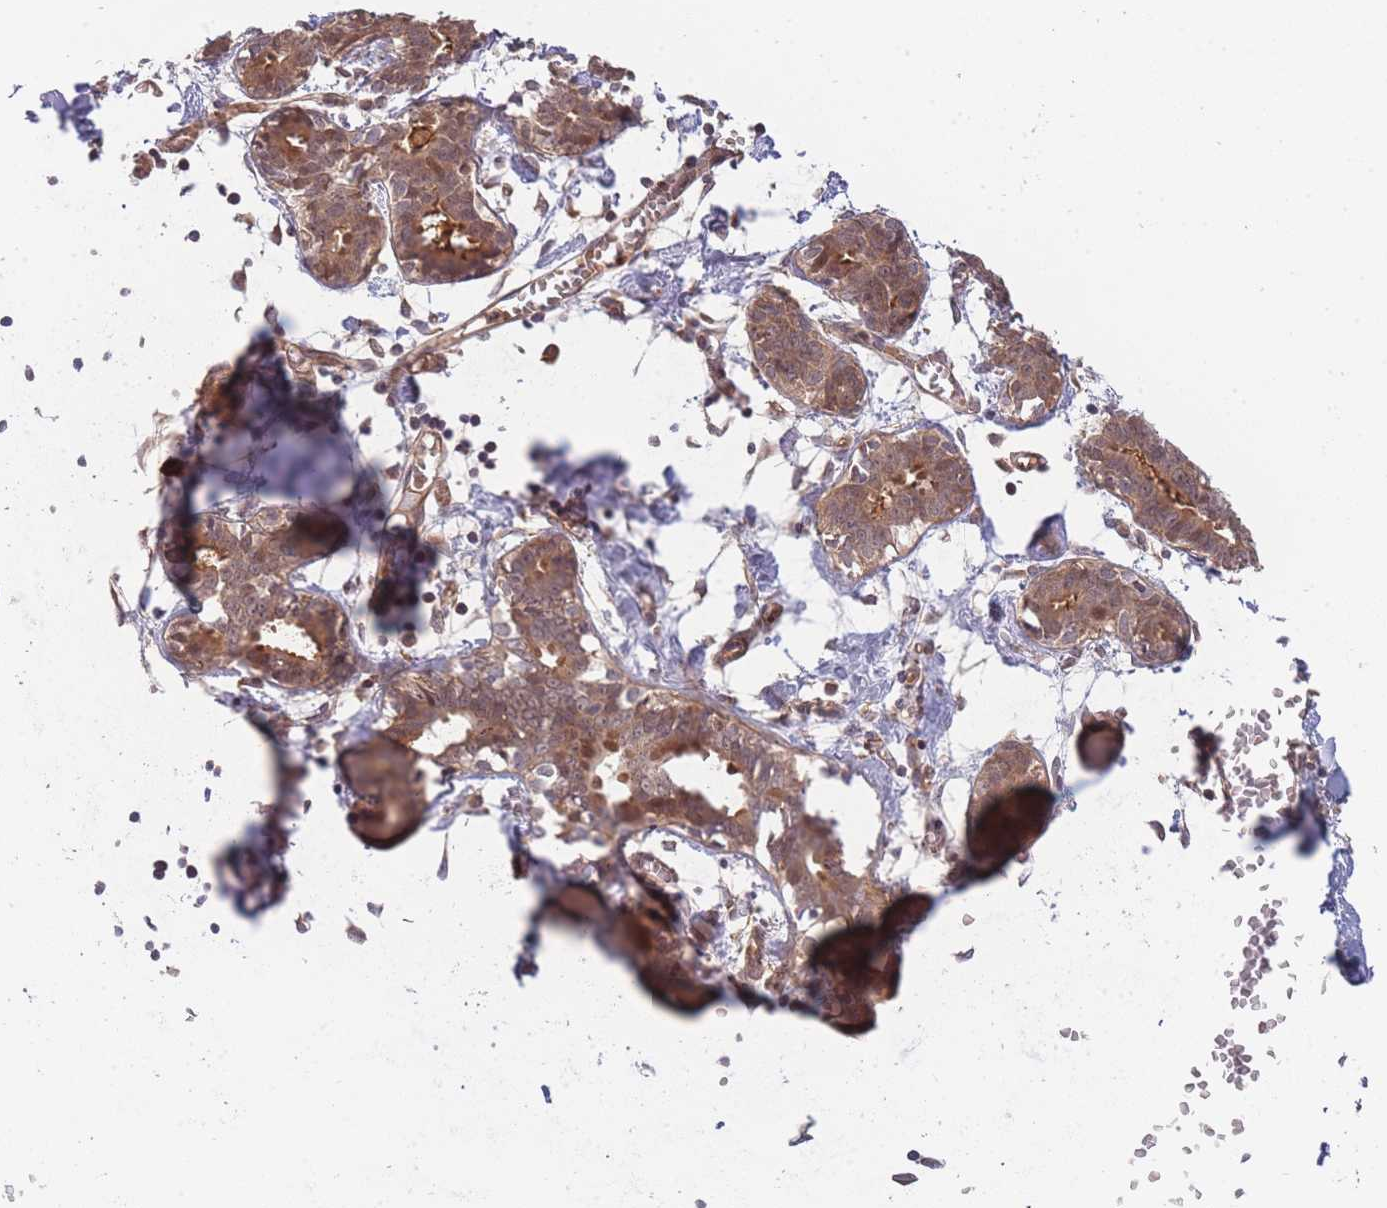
{"staining": {"intensity": "negative", "quantity": "none", "location": "none"}, "tissue": "breast", "cell_type": "Adipocytes", "image_type": "normal", "snomed": [{"axis": "morphology", "description": "Normal tissue, NOS"}, {"axis": "topography", "description": "Breast"}], "caption": "Adipocytes show no significant expression in unremarkable breast.", "gene": "SMC6", "patient": {"sex": "female", "age": 27}}